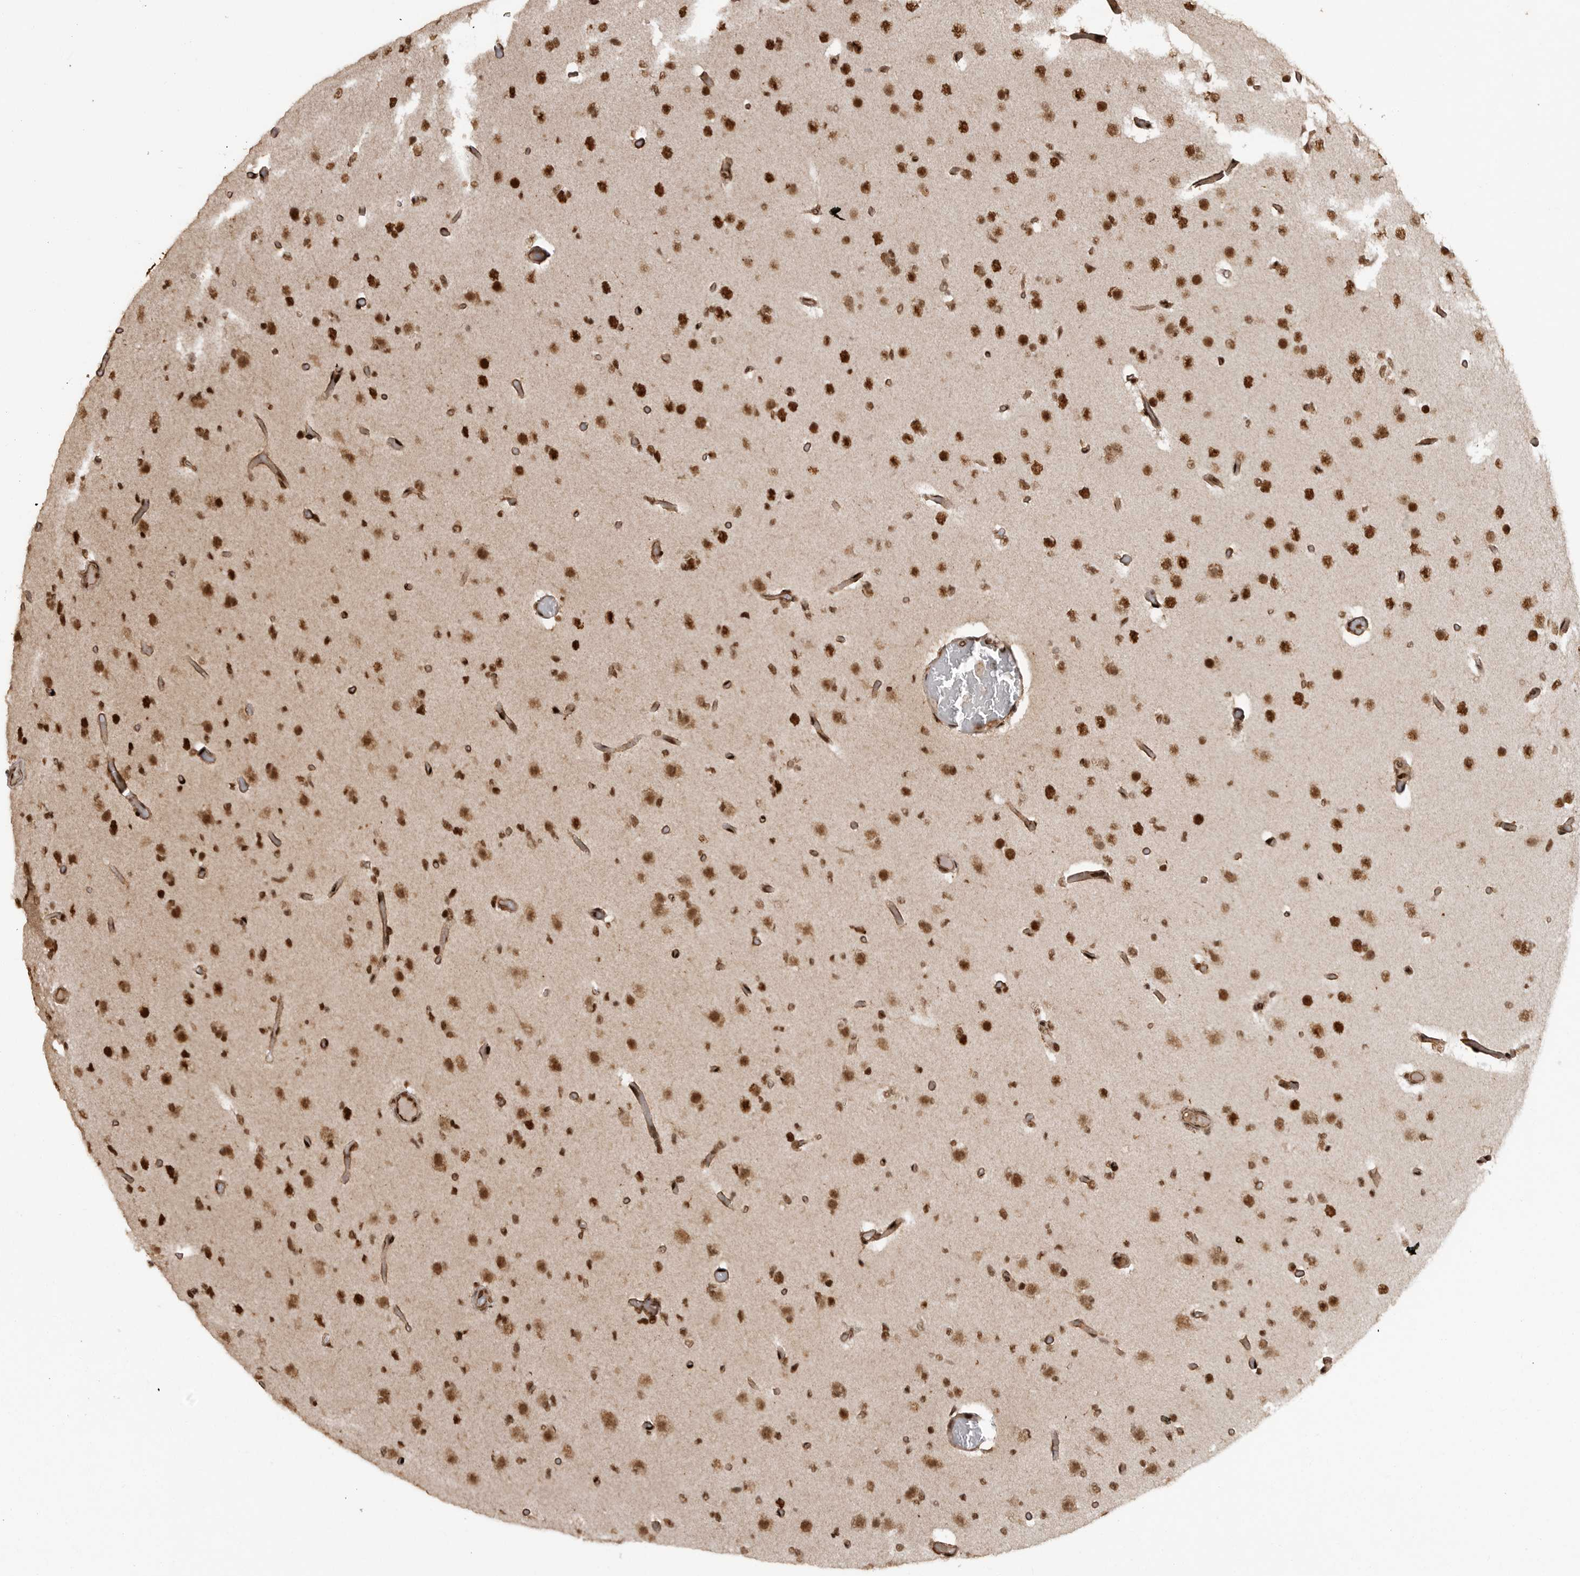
{"staining": {"intensity": "strong", "quantity": ">75%", "location": "nuclear"}, "tissue": "glioma", "cell_type": "Tumor cells", "image_type": "cancer", "snomed": [{"axis": "morphology", "description": "Glioma, malignant, Low grade"}, {"axis": "topography", "description": "Brain"}], "caption": "Immunohistochemistry (IHC) (DAB) staining of human malignant low-grade glioma shows strong nuclear protein staining in approximately >75% of tumor cells.", "gene": "PPP1R8", "patient": {"sex": "female", "age": 22}}